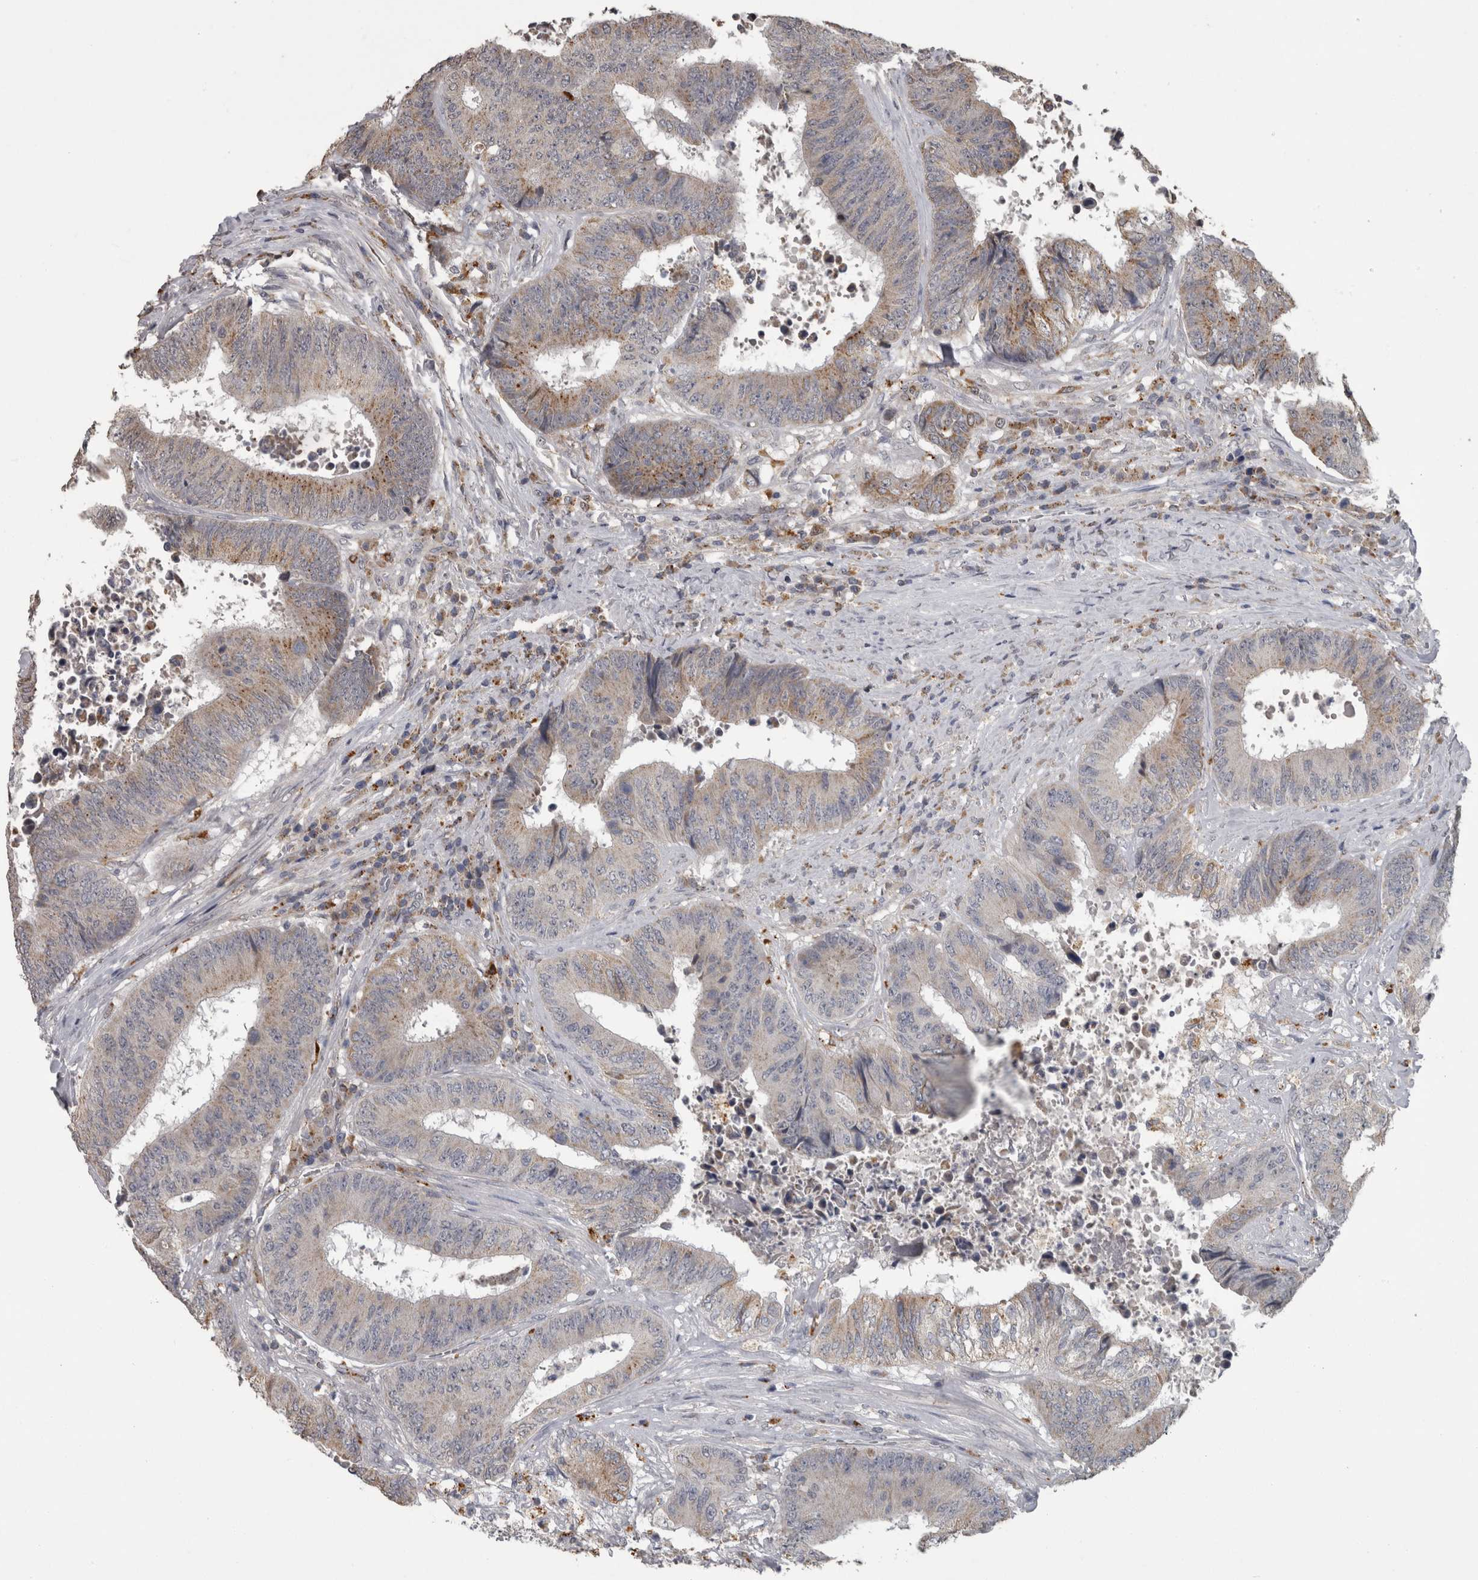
{"staining": {"intensity": "moderate", "quantity": "<25%", "location": "cytoplasmic/membranous"}, "tissue": "colorectal cancer", "cell_type": "Tumor cells", "image_type": "cancer", "snomed": [{"axis": "morphology", "description": "Adenocarcinoma, NOS"}, {"axis": "topography", "description": "Rectum"}], "caption": "Immunohistochemical staining of human colorectal cancer reveals low levels of moderate cytoplasmic/membranous staining in about <25% of tumor cells. Using DAB (brown) and hematoxylin (blue) stains, captured at high magnification using brightfield microscopy.", "gene": "NAAA", "patient": {"sex": "male", "age": 72}}